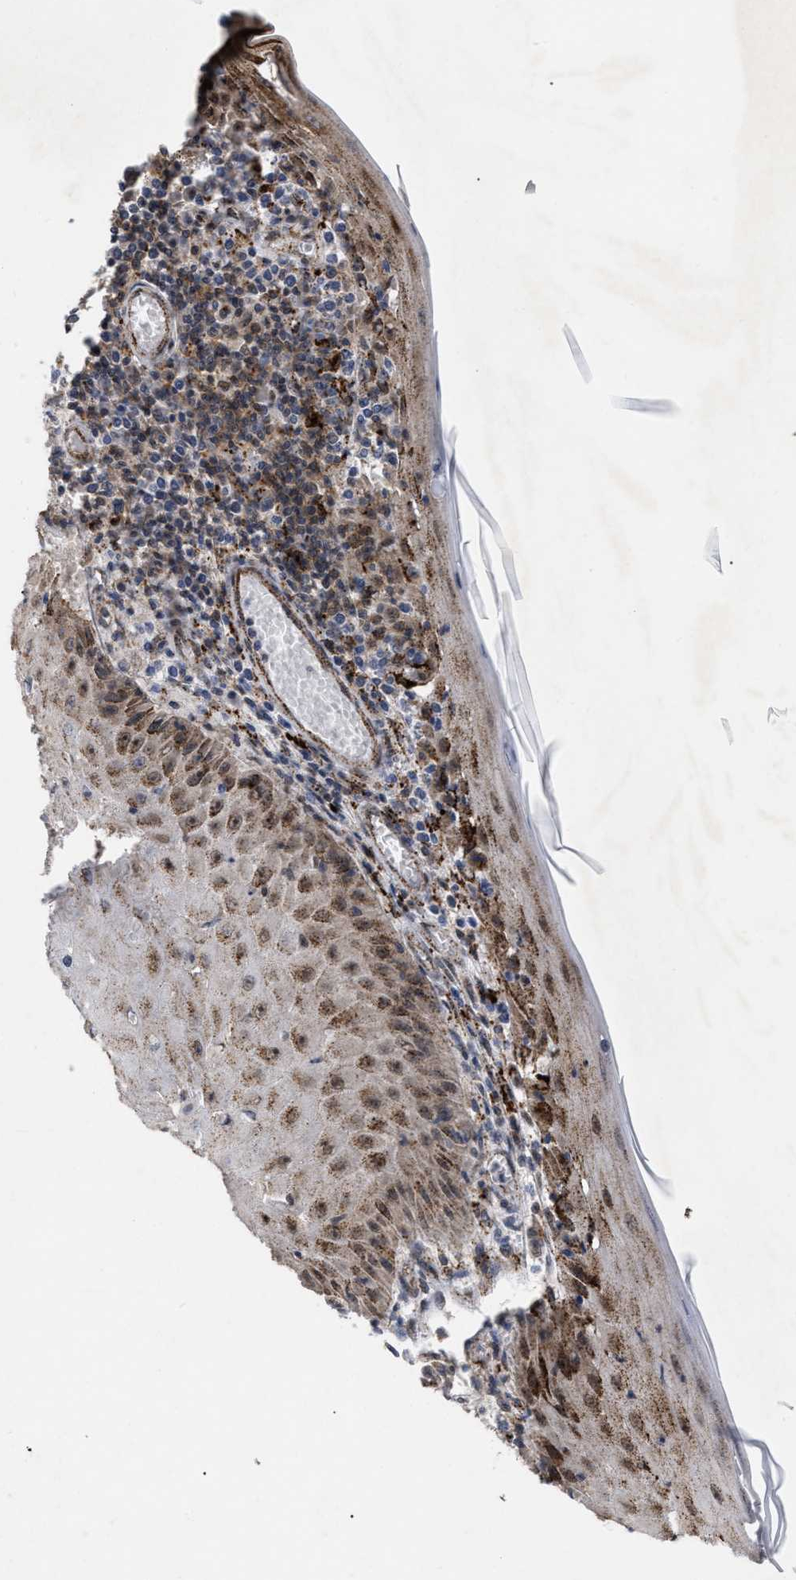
{"staining": {"intensity": "moderate", "quantity": ">75%", "location": "cytoplasmic/membranous,nuclear"}, "tissue": "skin cancer", "cell_type": "Tumor cells", "image_type": "cancer", "snomed": [{"axis": "morphology", "description": "Squamous cell carcinoma, NOS"}, {"axis": "topography", "description": "Skin"}], "caption": "Squamous cell carcinoma (skin) stained for a protein displays moderate cytoplasmic/membranous and nuclear positivity in tumor cells.", "gene": "UPF1", "patient": {"sex": "female", "age": 73}}